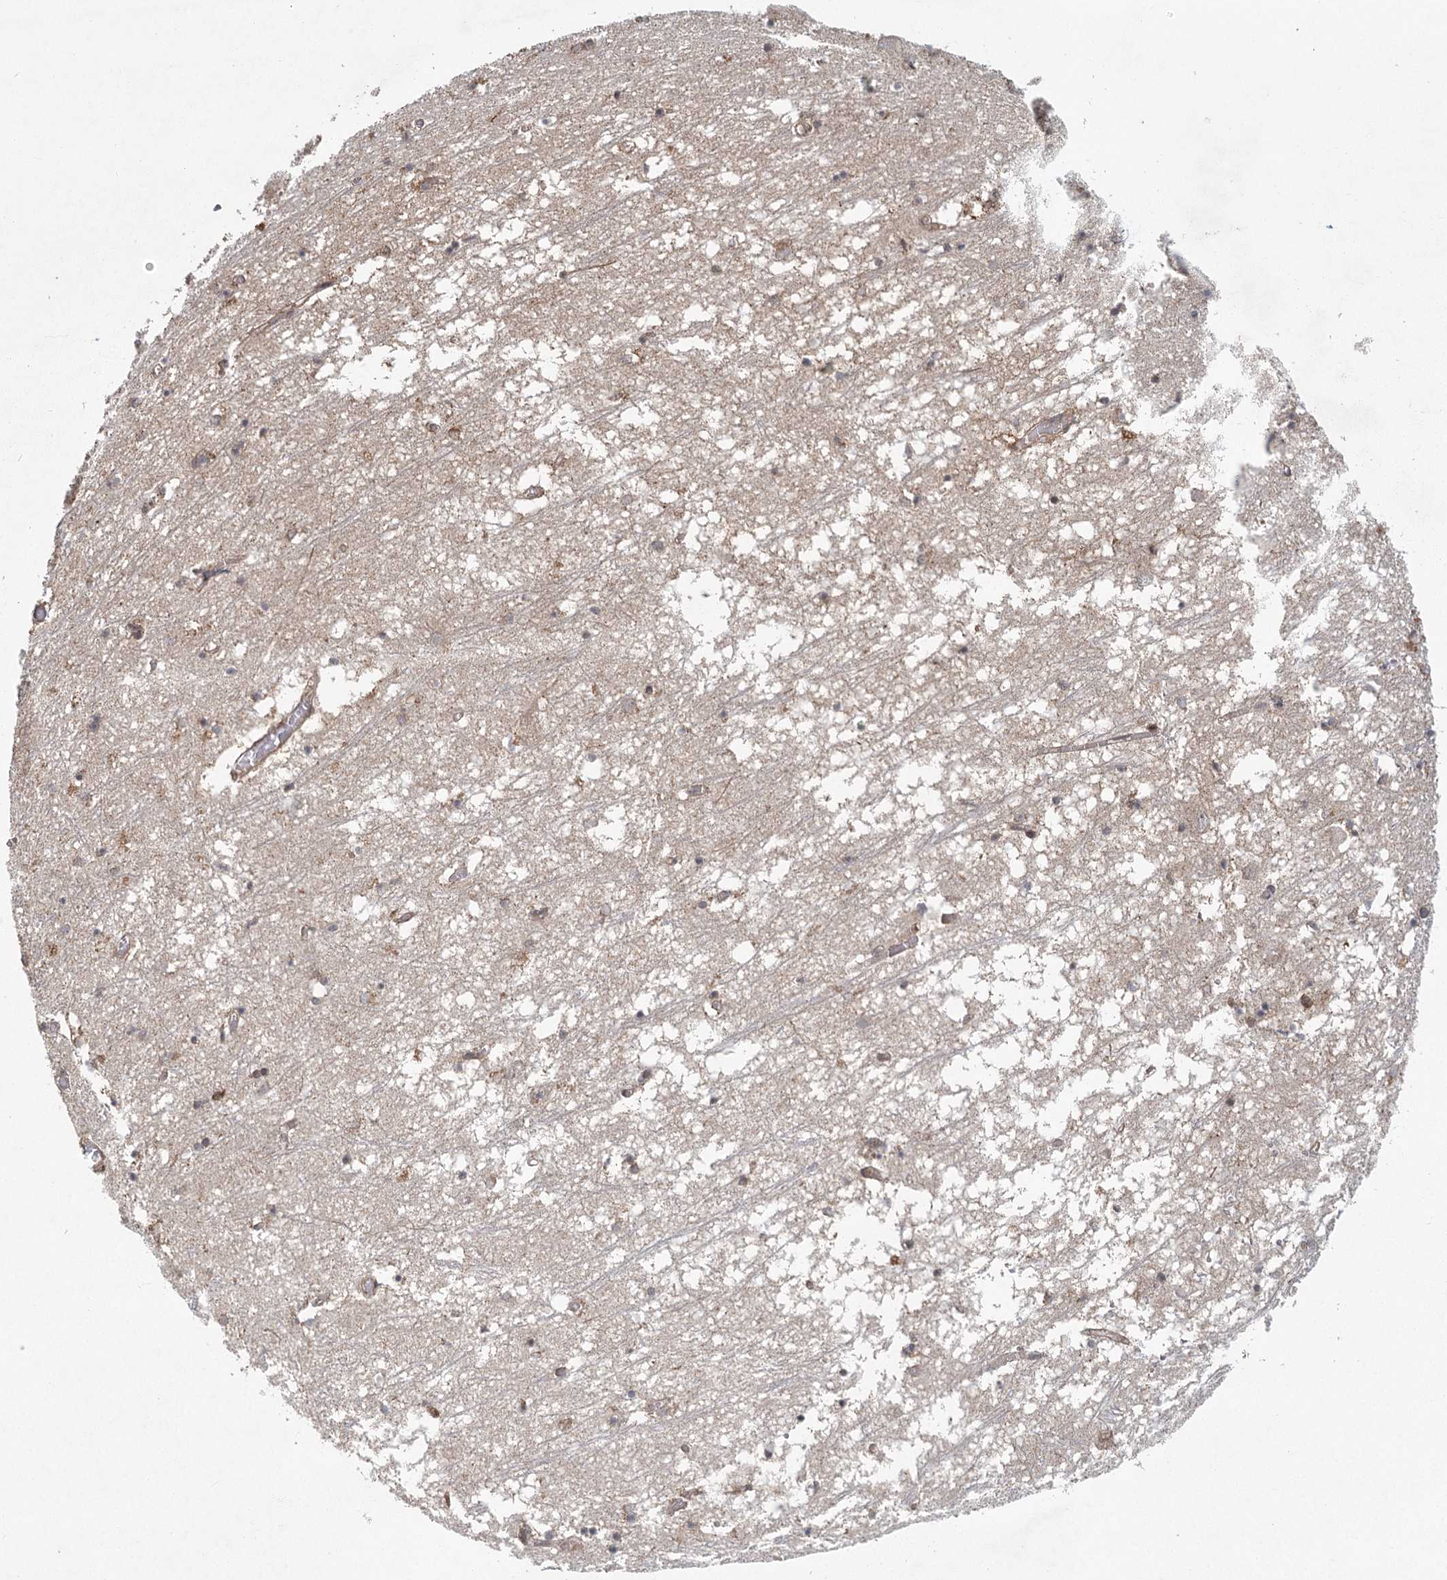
{"staining": {"intensity": "negative", "quantity": "none", "location": "none"}, "tissue": "hippocampus", "cell_type": "Glial cells", "image_type": "normal", "snomed": [{"axis": "morphology", "description": "Normal tissue, NOS"}, {"axis": "topography", "description": "Hippocampus"}], "caption": "Immunohistochemistry (IHC) histopathology image of unremarkable hippocampus: human hippocampus stained with DAB reveals no significant protein positivity in glial cells.", "gene": "PLEKHA7", "patient": {"sex": "male", "age": 70}}